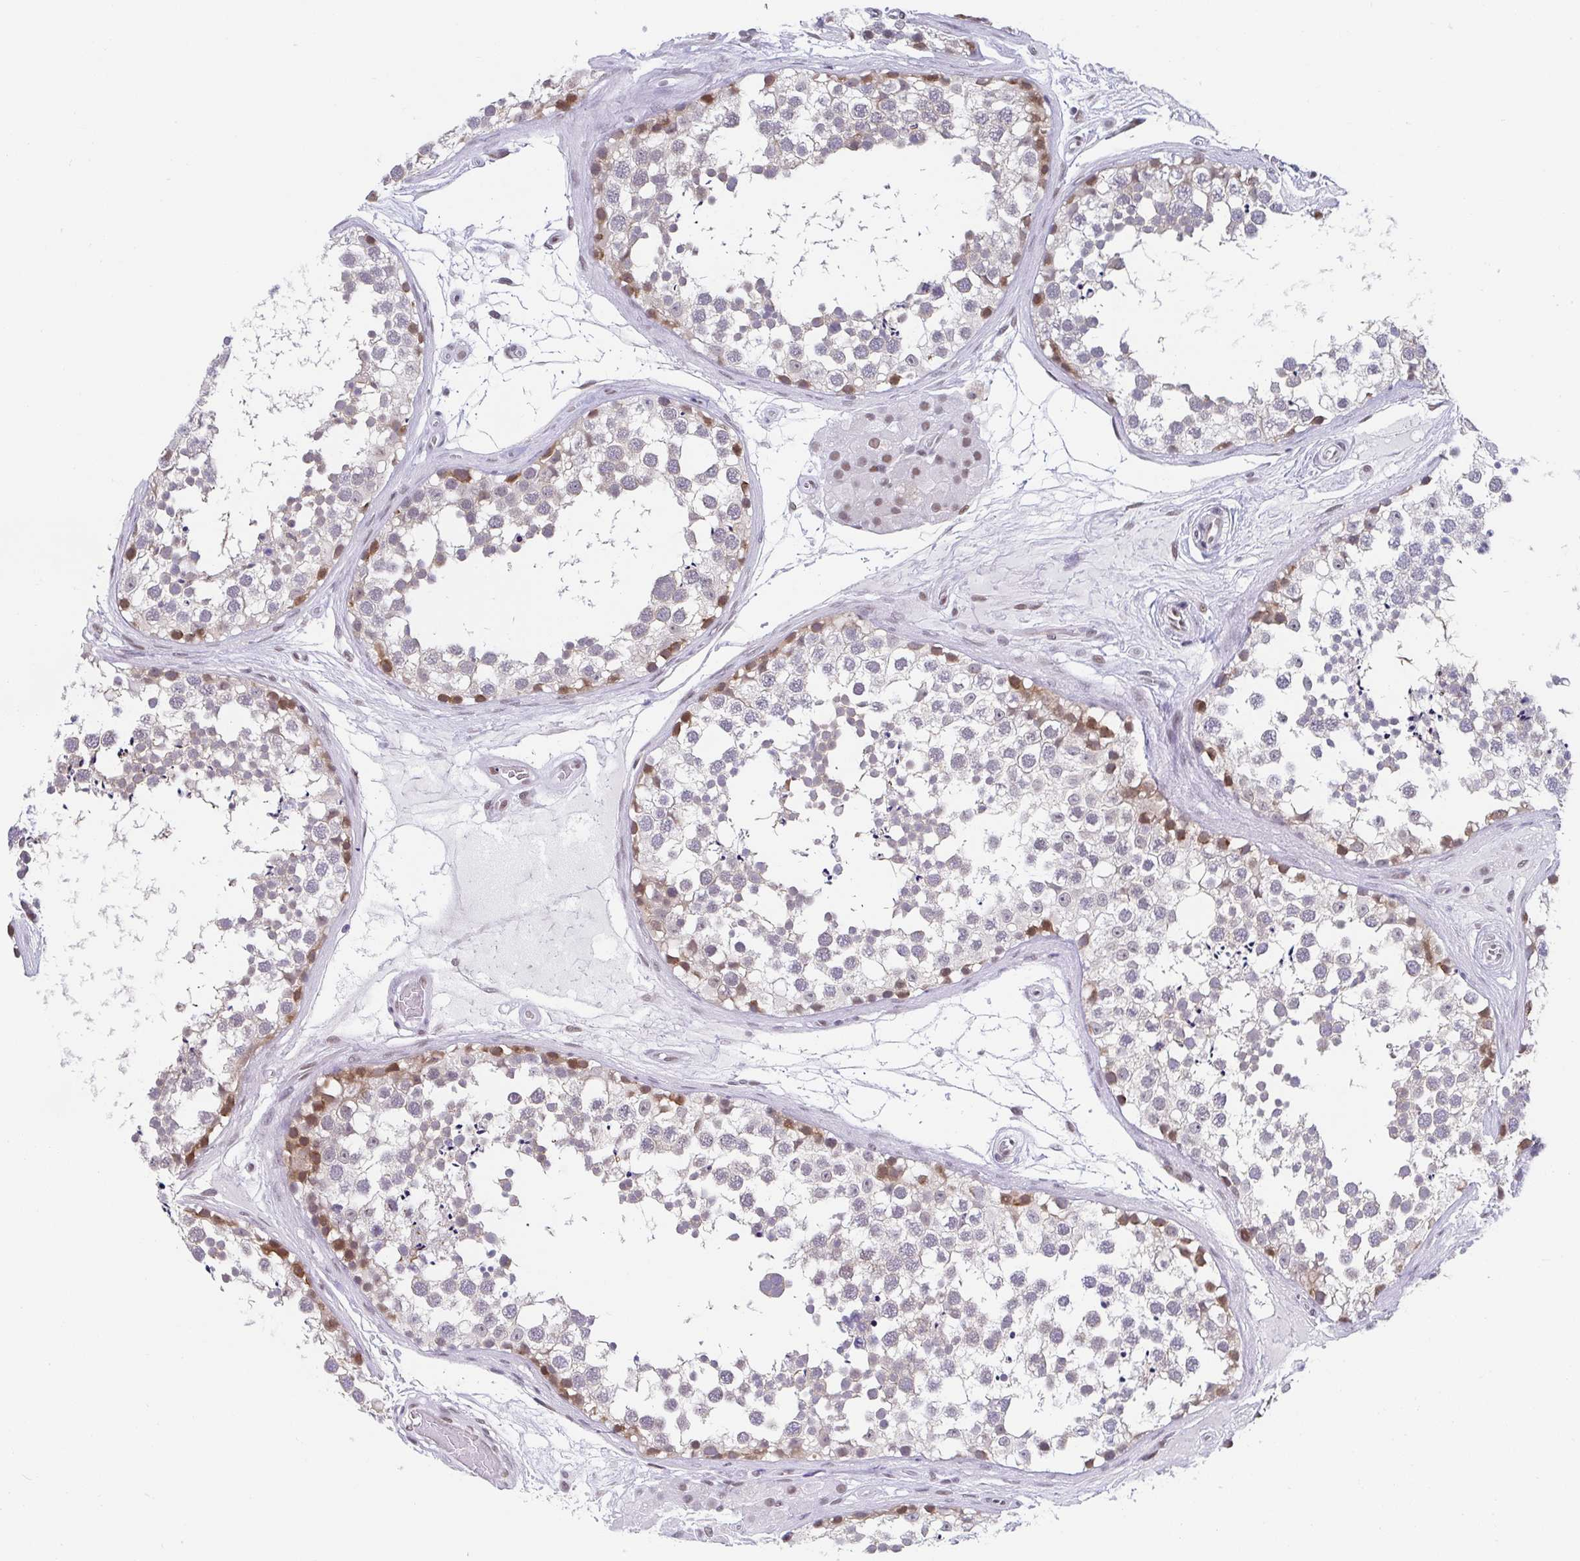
{"staining": {"intensity": "moderate", "quantity": "25%-75%", "location": "nuclear"}, "tissue": "testis", "cell_type": "Cells in seminiferous ducts", "image_type": "normal", "snomed": [{"axis": "morphology", "description": "Normal tissue, NOS"}, {"axis": "morphology", "description": "Seminoma, NOS"}, {"axis": "topography", "description": "Testis"}], "caption": "A high-resolution image shows immunohistochemistry staining of normal testis, which shows moderate nuclear expression in approximately 25%-75% of cells in seminiferous ducts.", "gene": "SLC7A10", "patient": {"sex": "male", "age": 65}}